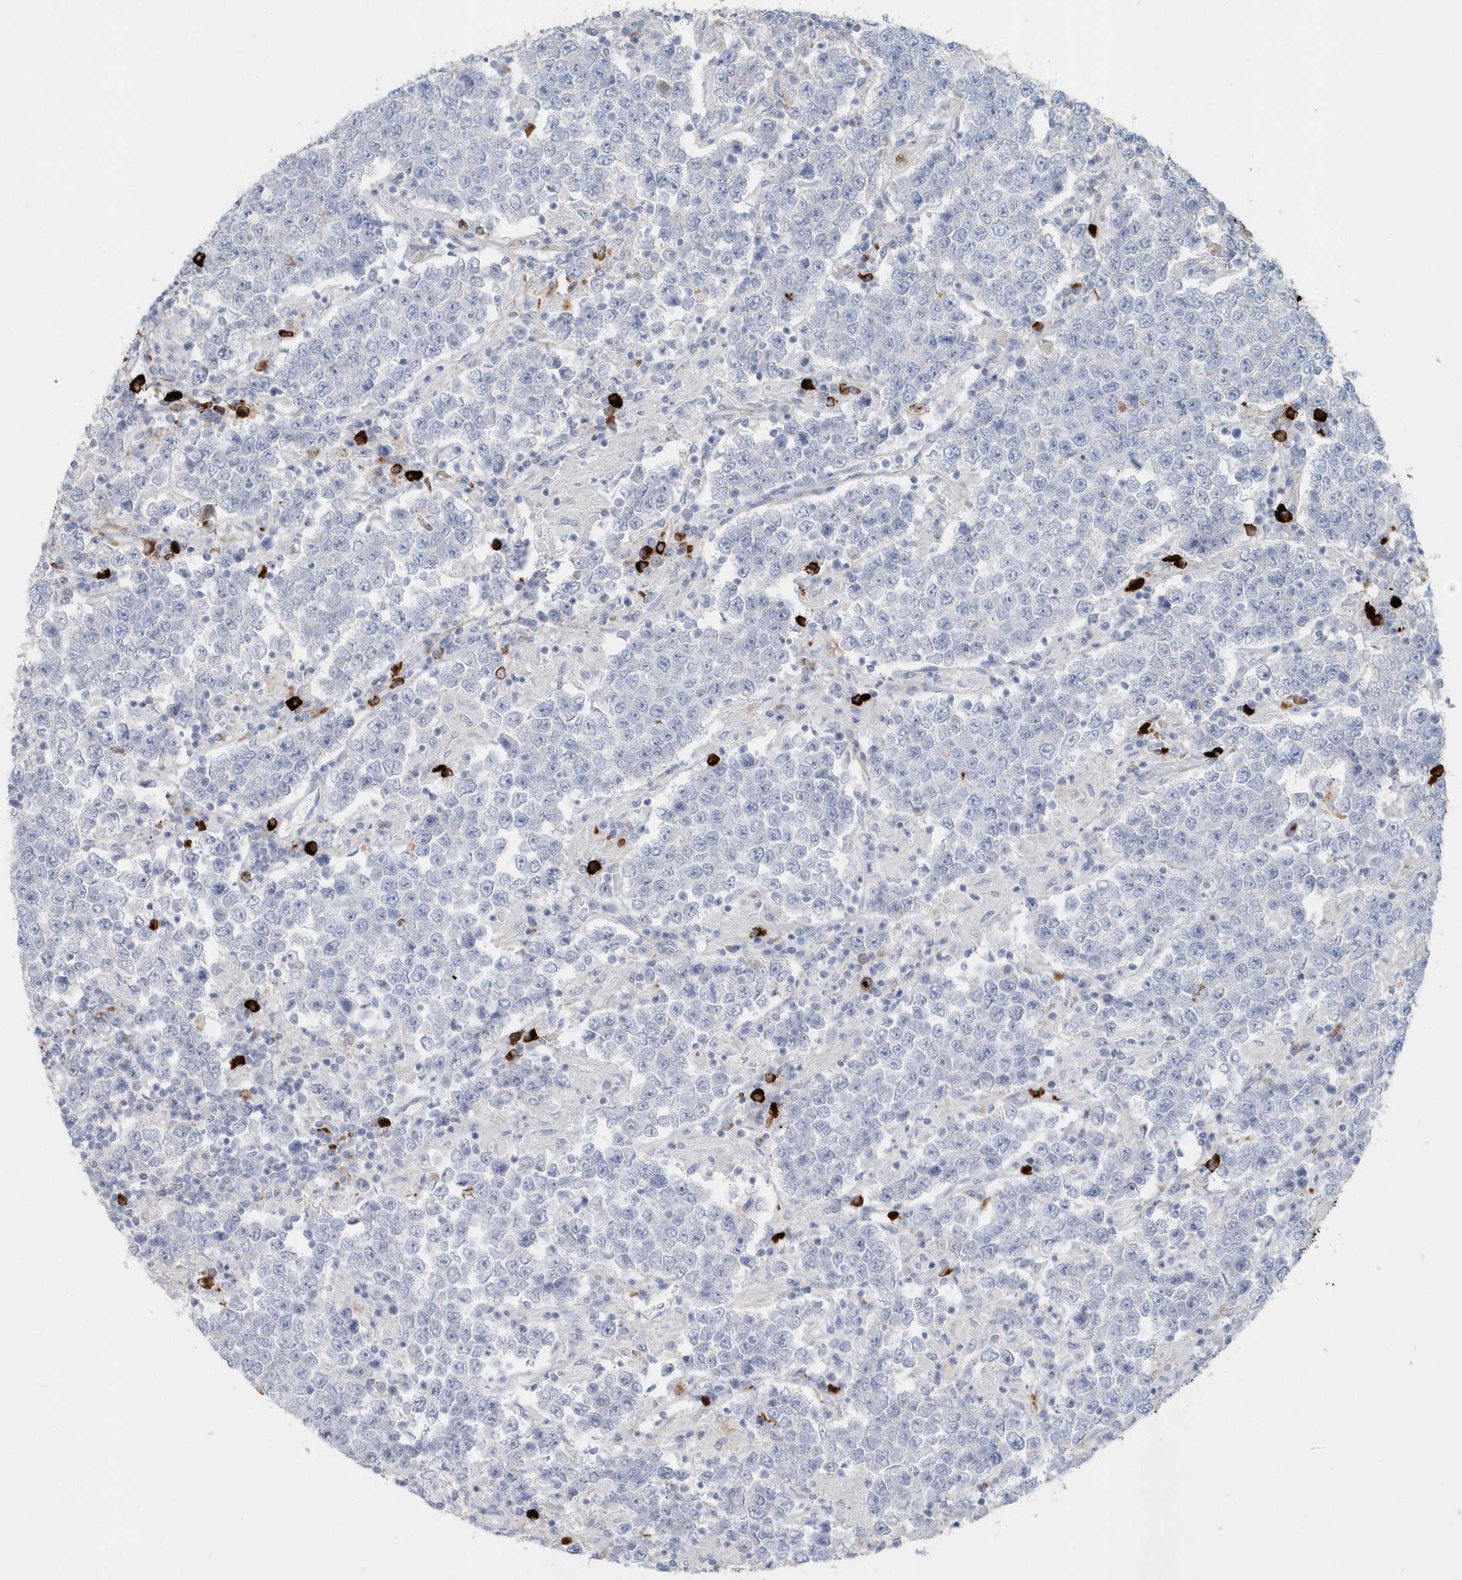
{"staining": {"intensity": "negative", "quantity": "none", "location": "none"}, "tissue": "testis cancer", "cell_type": "Tumor cells", "image_type": "cancer", "snomed": [{"axis": "morphology", "description": "Normal tissue, NOS"}, {"axis": "morphology", "description": "Urothelial carcinoma, High grade"}, {"axis": "morphology", "description": "Seminoma, NOS"}, {"axis": "morphology", "description": "Carcinoma, Embryonal, NOS"}, {"axis": "topography", "description": "Urinary bladder"}, {"axis": "topography", "description": "Testis"}], "caption": "Immunohistochemistry (IHC) image of human testis urothelial carcinoma (high-grade) stained for a protein (brown), which displays no expression in tumor cells. Brightfield microscopy of immunohistochemistry stained with DAB (brown) and hematoxylin (blue), captured at high magnification.", "gene": "JCHAIN", "patient": {"sex": "male", "age": 41}}